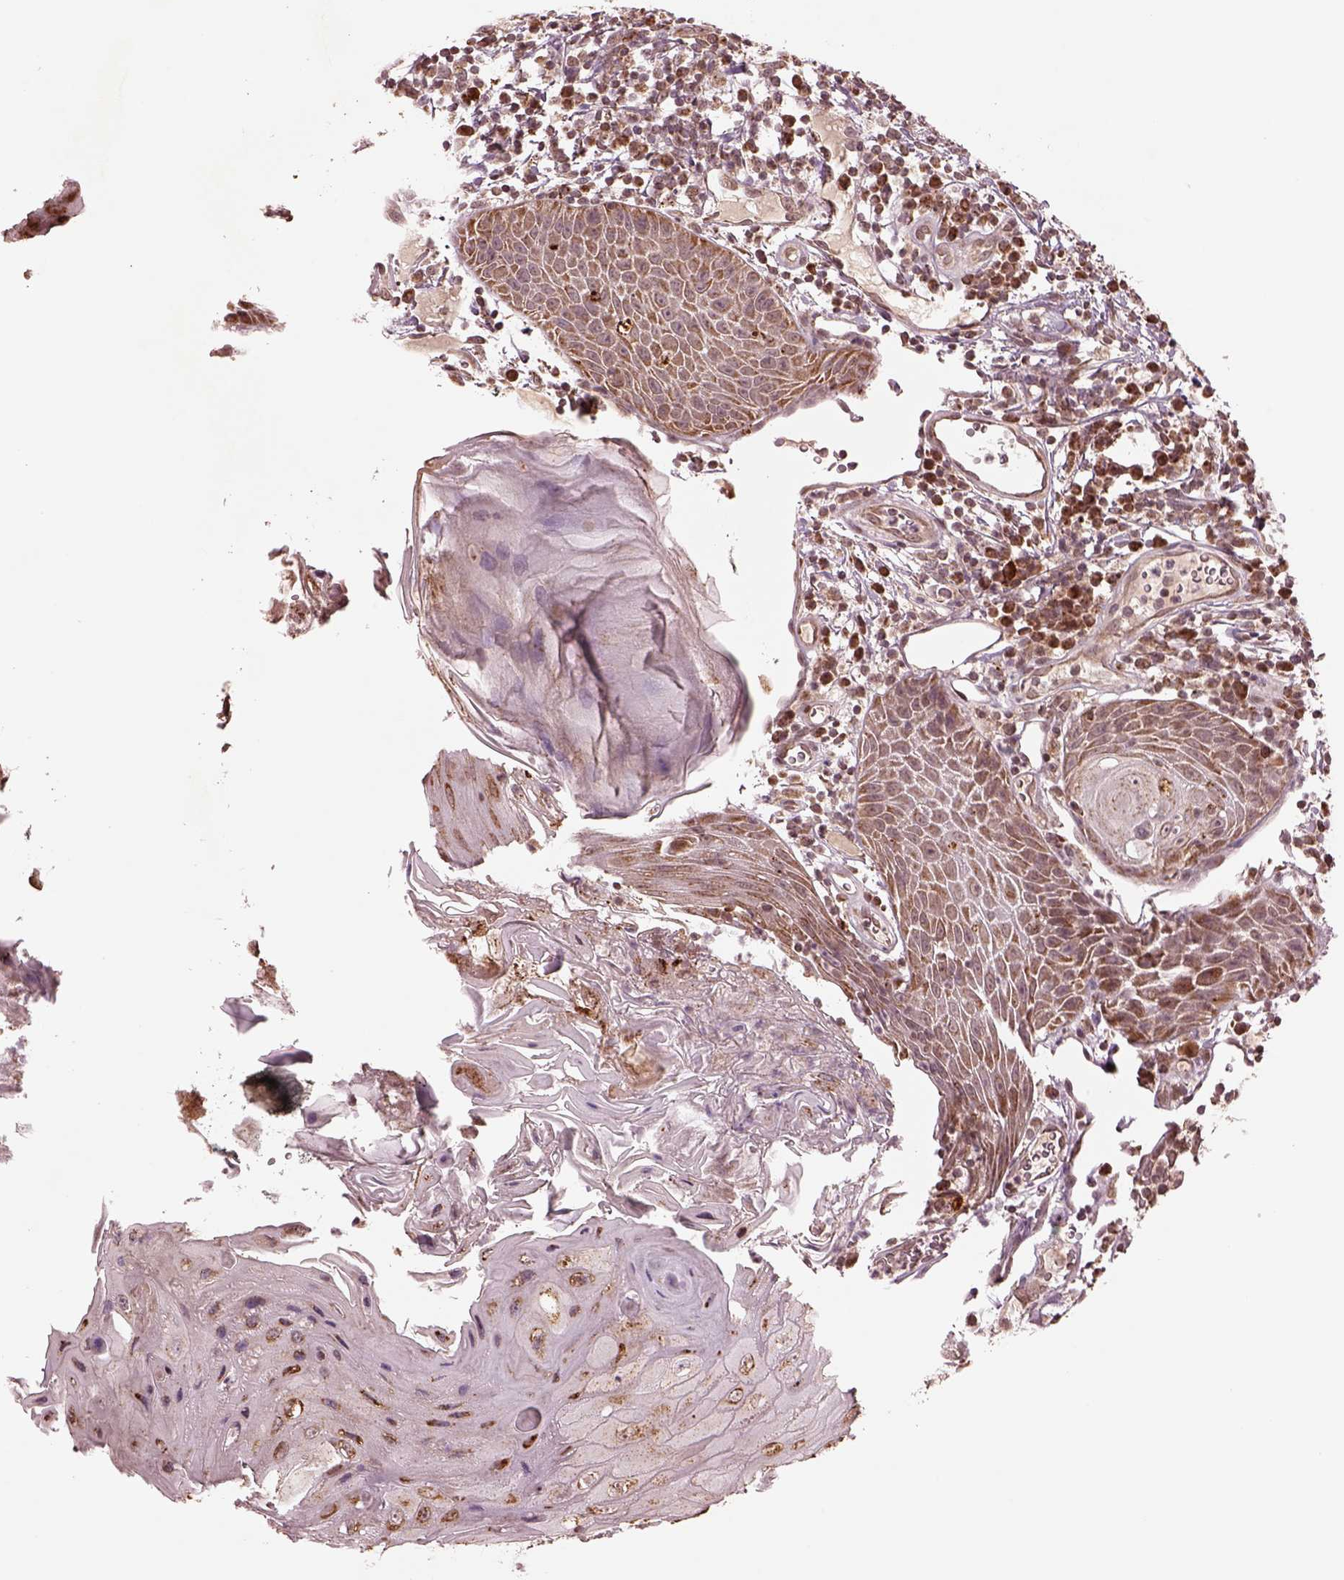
{"staining": {"intensity": "moderate", "quantity": ">75%", "location": "cytoplasmic/membranous"}, "tissue": "head and neck cancer", "cell_type": "Tumor cells", "image_type": "cancer", "snomed": [{"axis": "morphology", "description": "Squamous cell carcinoma, NOS"}, {"axis": "topography", "description": "Head-Neck"}], "caption": "IHC image of neoplastic tissue: human head and neck cancer (squamous cell carcinoma) stained using immunohistochemistry reveals medium levels of moderate protein expression localized specifically in the cytoplasmic/membranous of tumor cells, appearing as a cytoplasmic/membranous brown color.", "gene": "SEL1L3", "patient": {"sex": "male", "age": 52}}